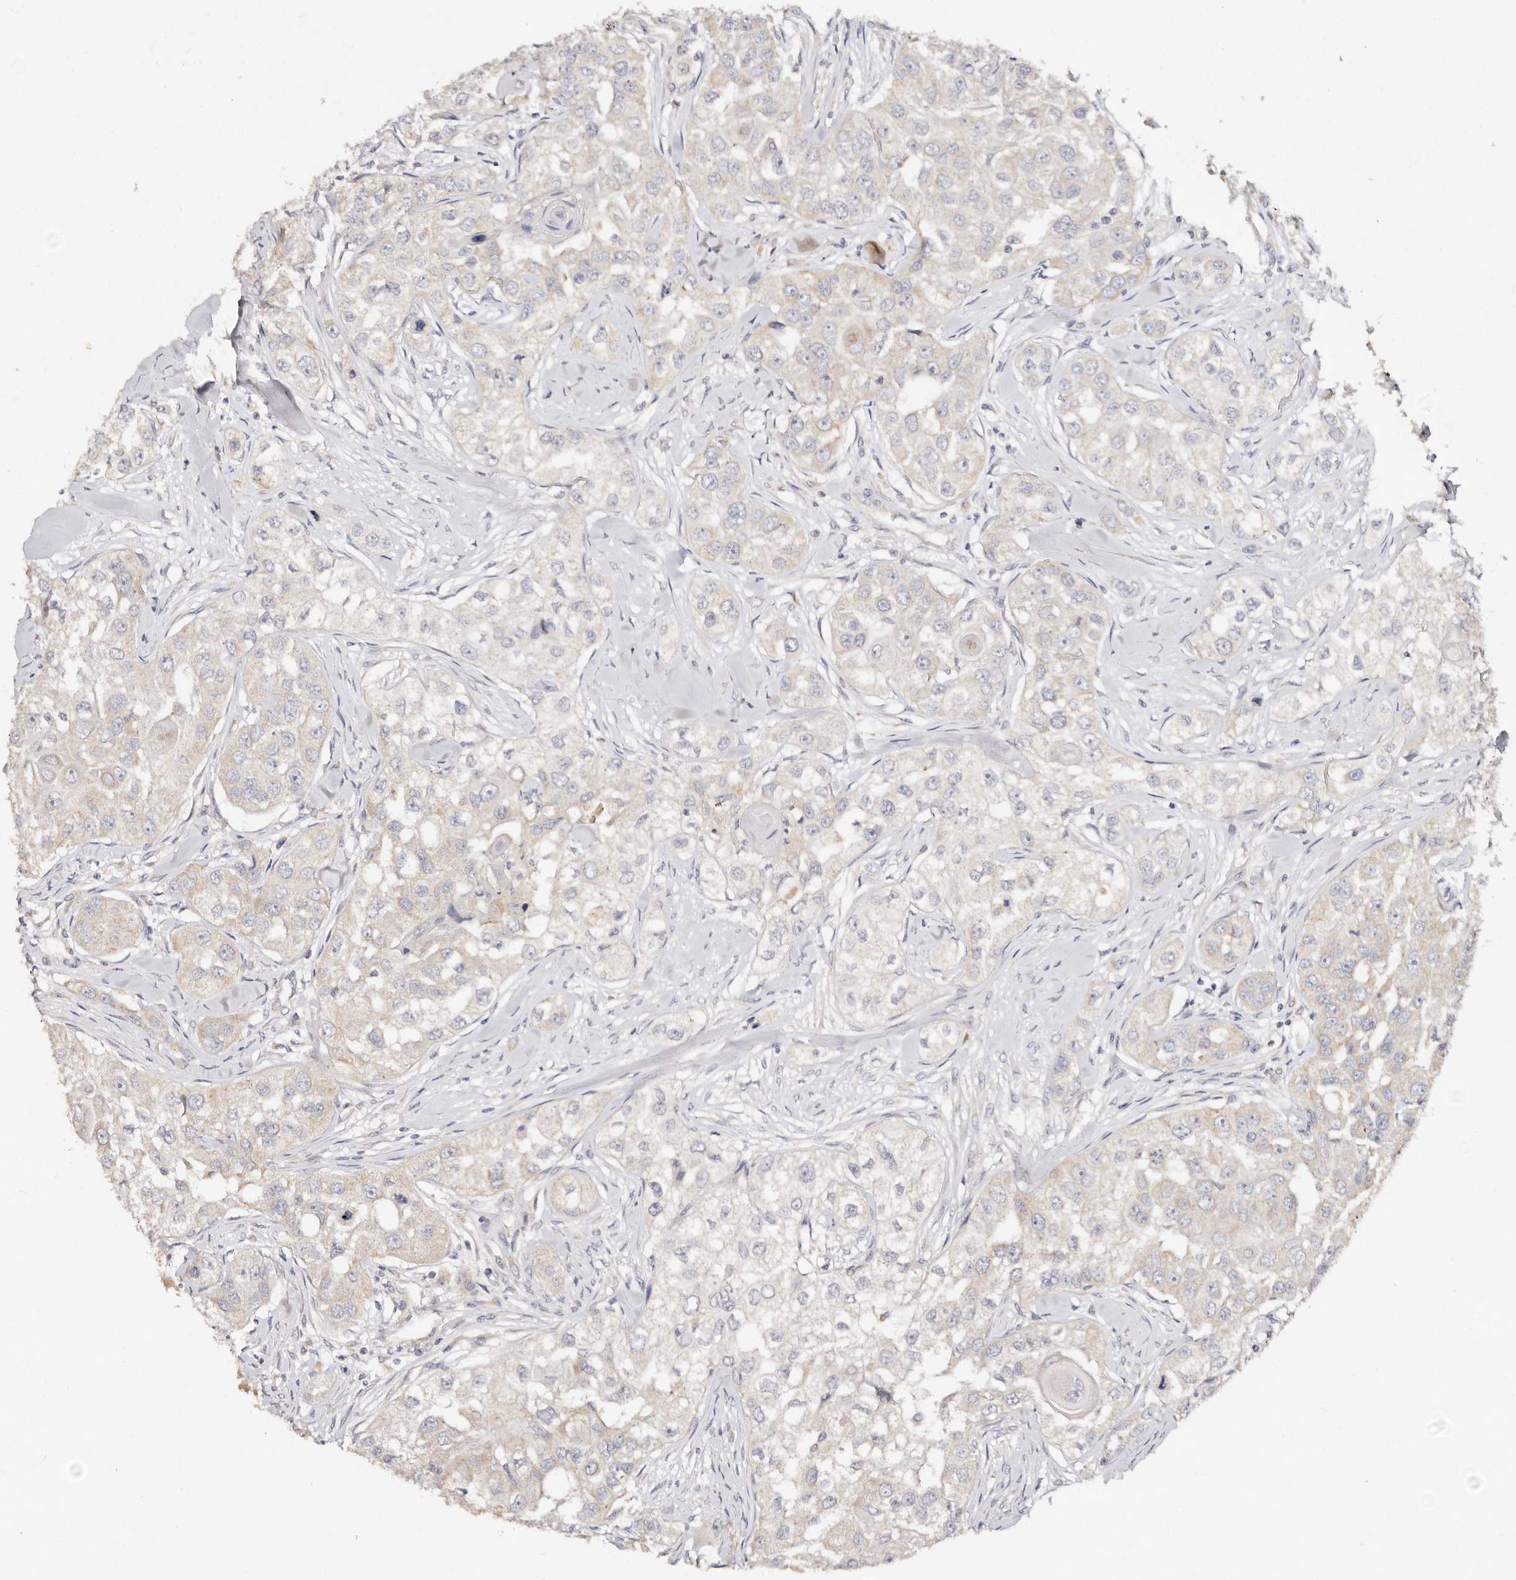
{"staining": {"intensity": "negative", "quantity": "none", "location": "none"}, "tissue": "head and neck cancer", "cell_type": "Tumor cells", "image_type": "cancer", "snomed": [{"axis": "morphology", "description": "Normal tissue, NOS"}, {"axis": "morphology", "description": "Squamous cell carcinoma, NOS"}, {"axis": "topography", "description": "Skeletal muscle"}, {"axis": "topography", "description": "Head-Neck"}], "caption": "Immunohistochemistry histopathology image of neoplastic tissue: squamous cell carcinoma (head and neck) stained with DAB shows no significant protein staining in tumor cells. (DAB (3,3'-diaminobenzidine) immunohistochemistry visualized using brightfield microscopy, high magnification).", "gene": "VIPAS39", "patient": {"sex": "male", "age": 51}}